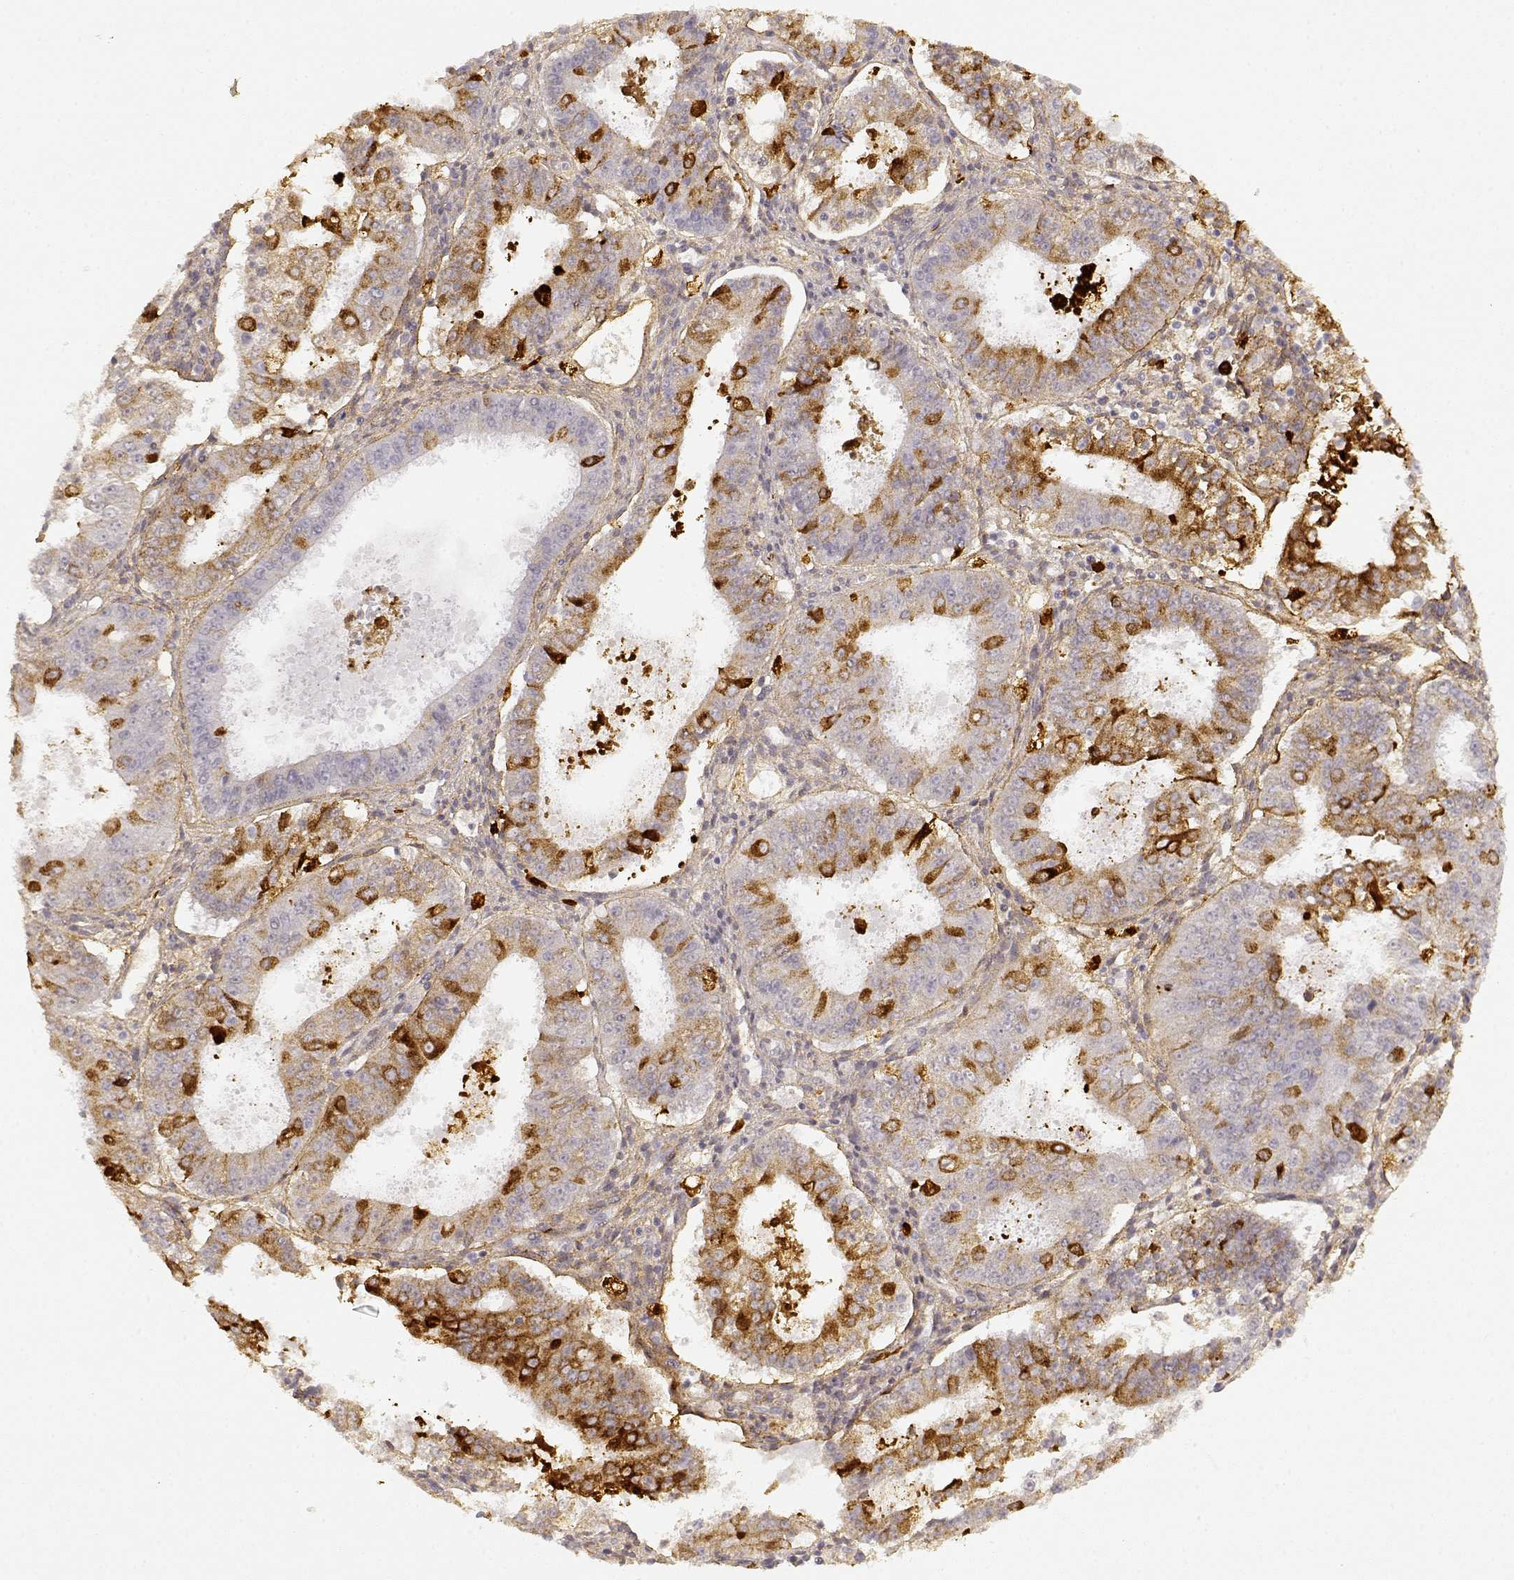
{"staining": {"intensity": "strong", "quantity": "<25%", "location": "cytoplasmic/membranous"}, "tissue": "ovarian cancer", "cell_type": "Tumor cells", "image_type": "cancer", "snomed": [{"axis": "morphology", "description": "Carcinoma, endometroid"}, {"axis": "topography", "description": "Ovary"}], "caption": "A micrograph showing strong cytoplasmic/membranous expression in about <25% of tumor cells in ovarian endometroid carcinoma, as visualized by brown immunohistochemical staining.", "gene": "LAMC2", "patient": {"sex": "female", "age": 42}}